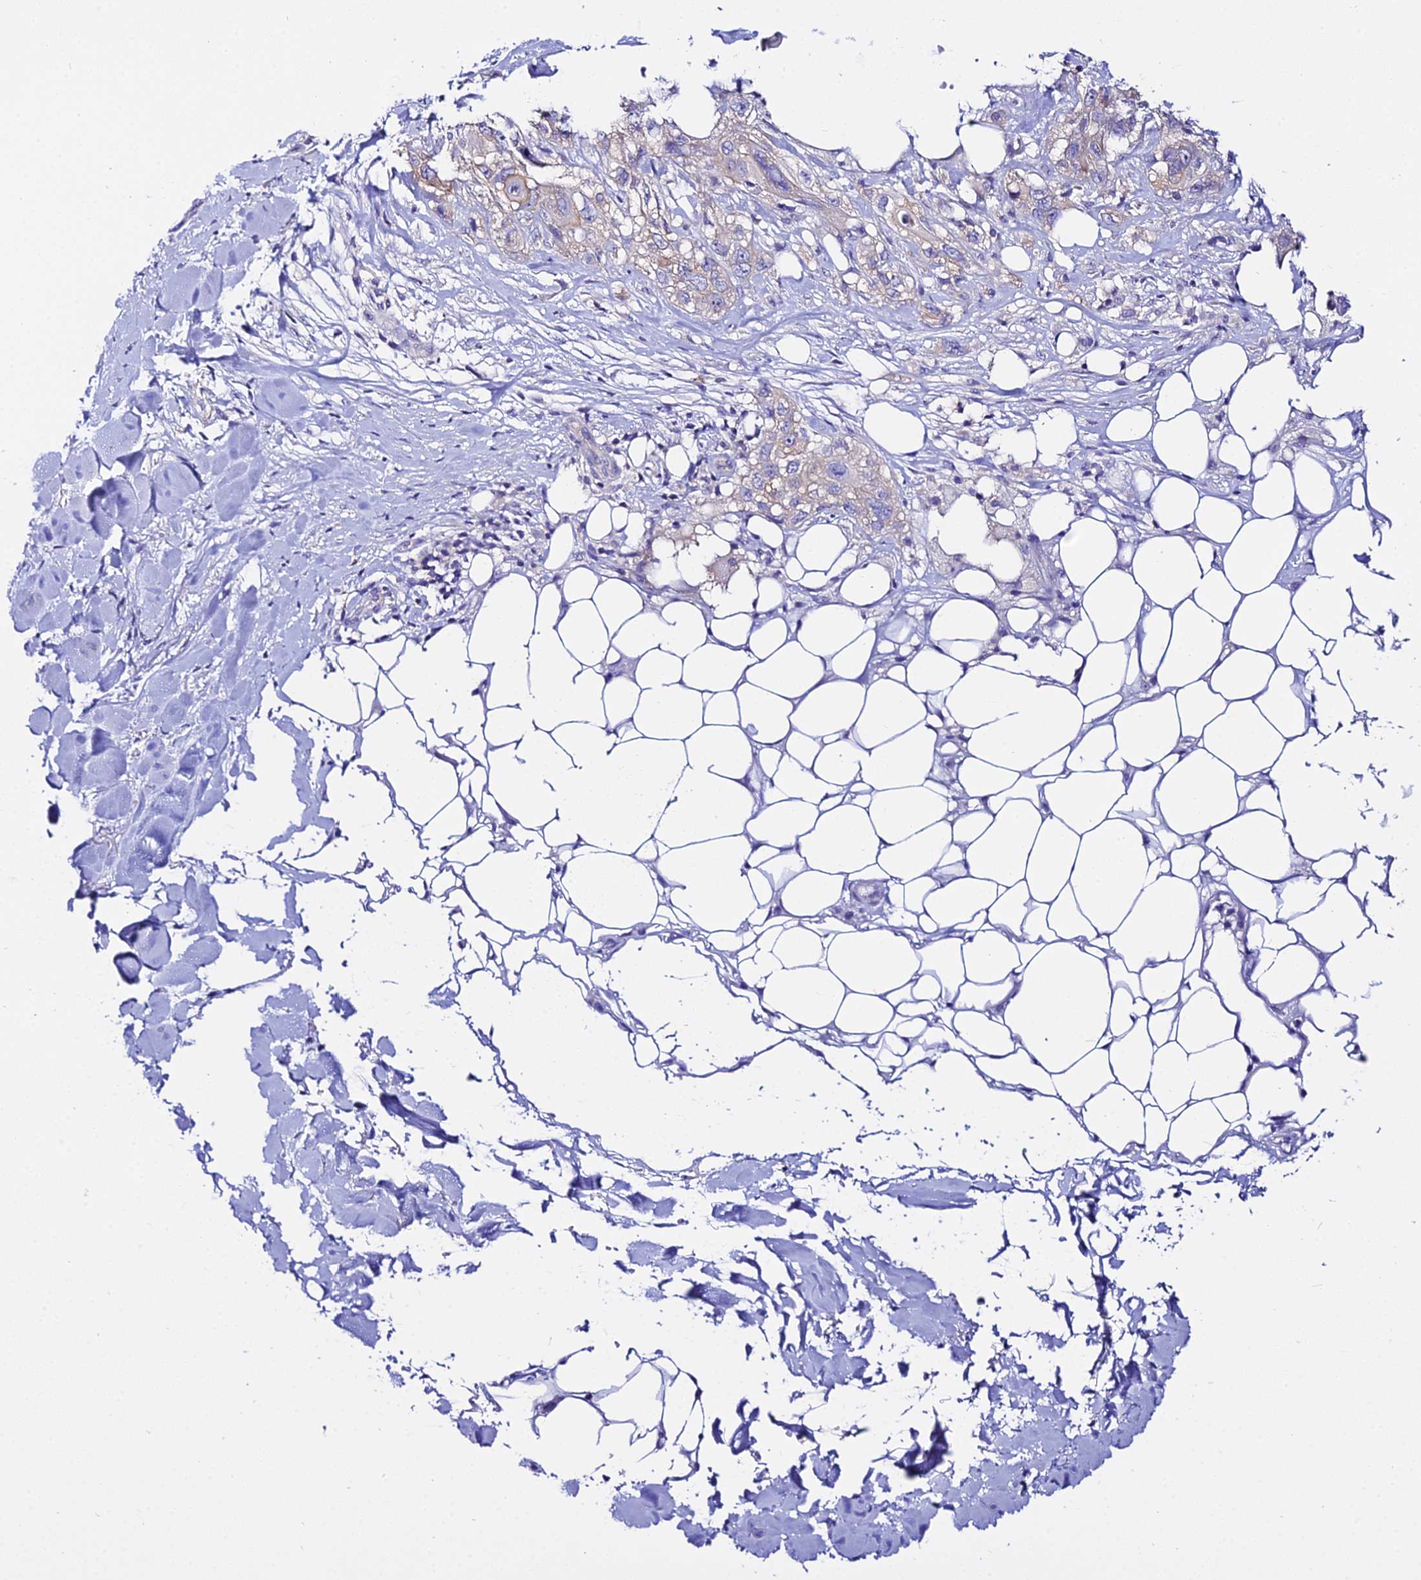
{"staining": {"intensity": "weak", "quantity": "<25%", "location": "cytoplasmic/membranous"}, "tissue": "skin cancer", "cell_type": "Tumor cells", "image_type": "cancer", "snomed": [{"axis": "morphology", "description": "Normal tissue, NOS"}, {"axis": "morphology", "description": "Squamous cell carcinoma, NOS"}, {"axis": "topography", "description": "Skin"}], "caption": "Immunohistochemical staining of skin squamous cell carcinoma reveals no significant expression in tumor cells.", "gene": "ATG16L2", "patient": {"sex": "male", "age": 72}}